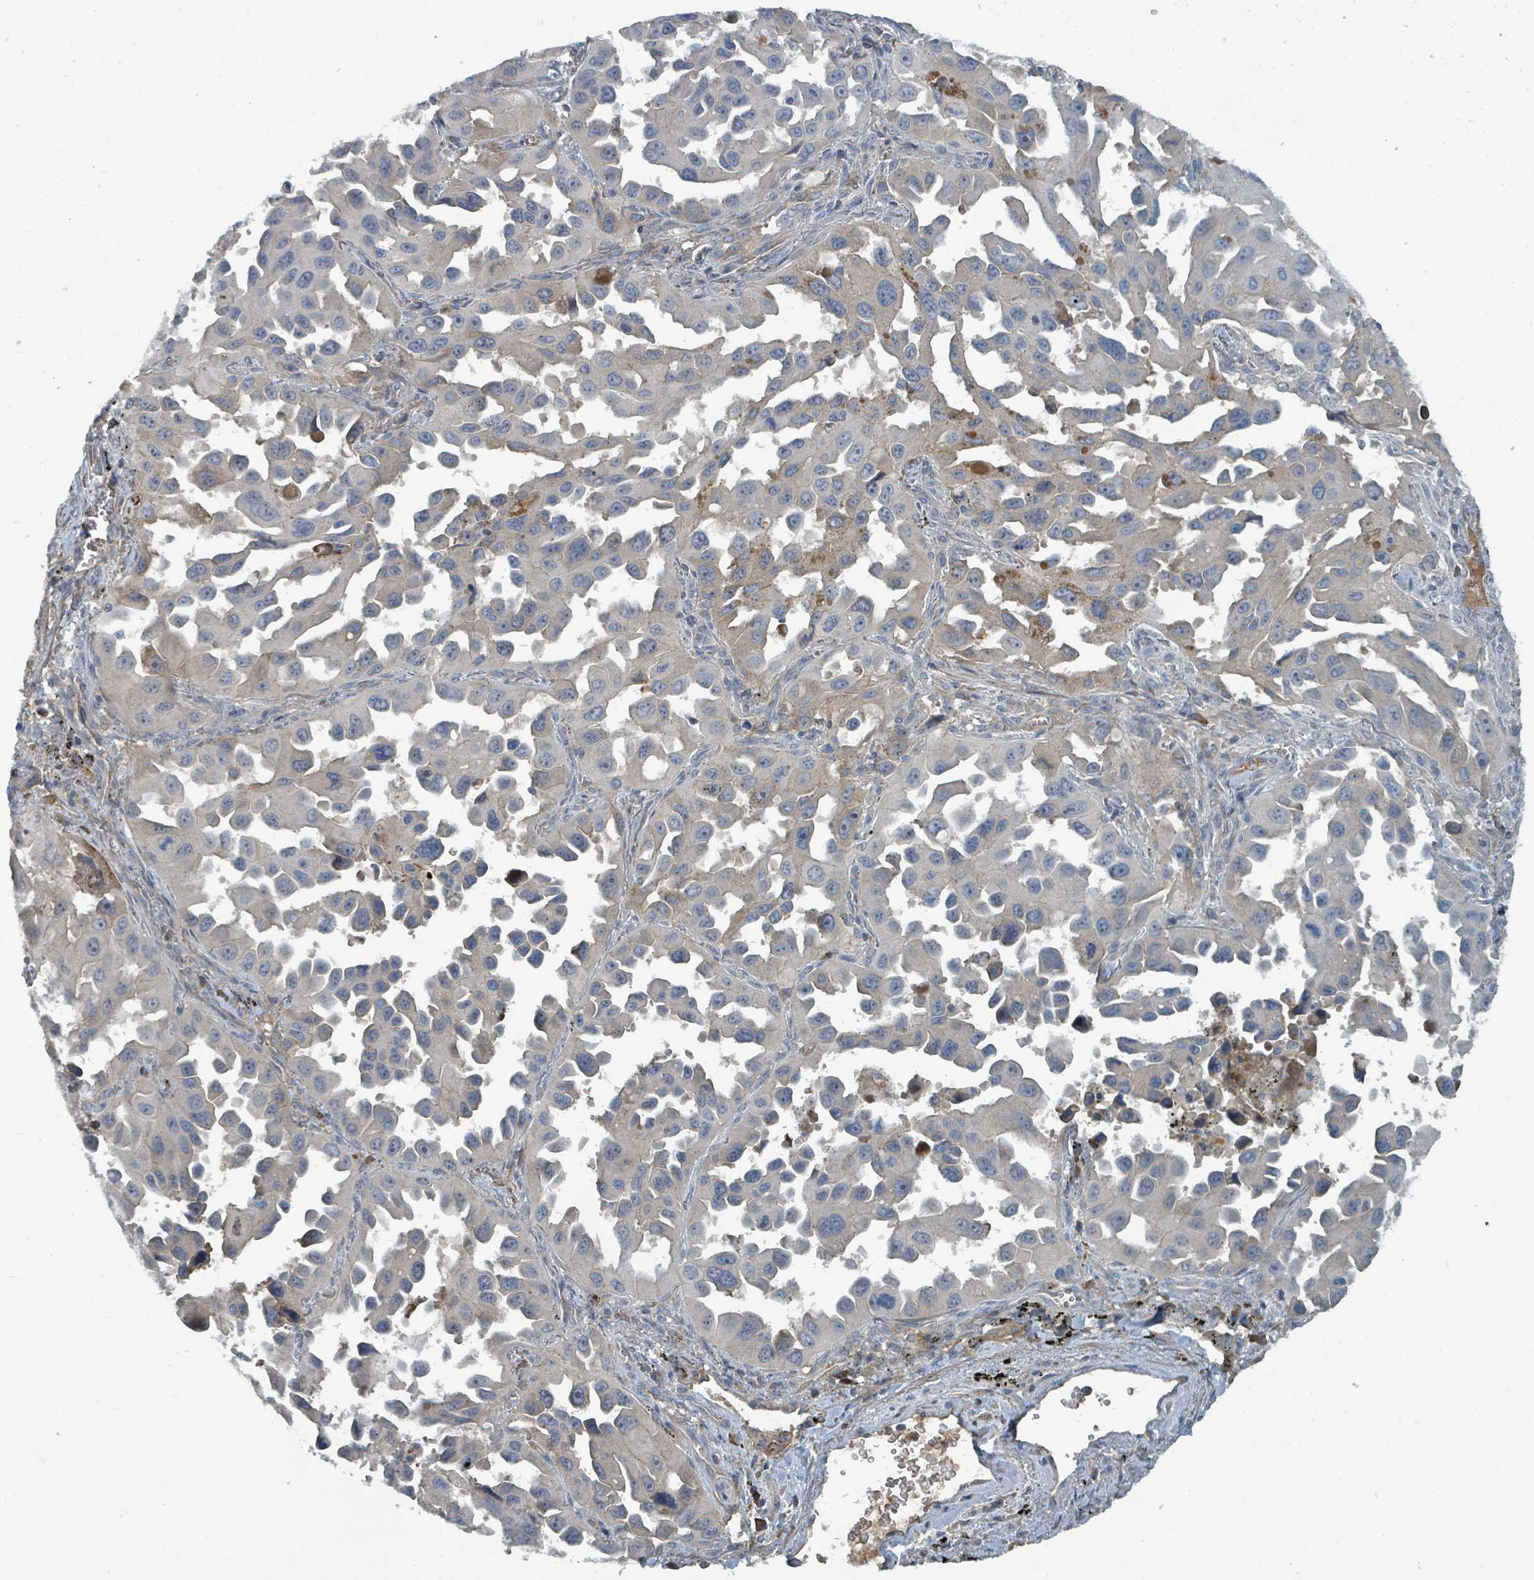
{"staining": {"intensity": "weak", "quantity": "<25%", "location": "cytoplasmic/membranous"}, "tissue": "lung cancer", "cell_type": "Tumor cells", "image_type": "cancer", "snomed": [{"axis": "morphology", "description": "Adenocarcinoma, NOS"}, {"axis": "topography", "description": "Lung"}], "caption": "Tumor cells are negative for protein expression in human lung cancer (adenocarcinoma).", "gene": "SLC44A5", "patient": {"sex": "male", "age": 66}}